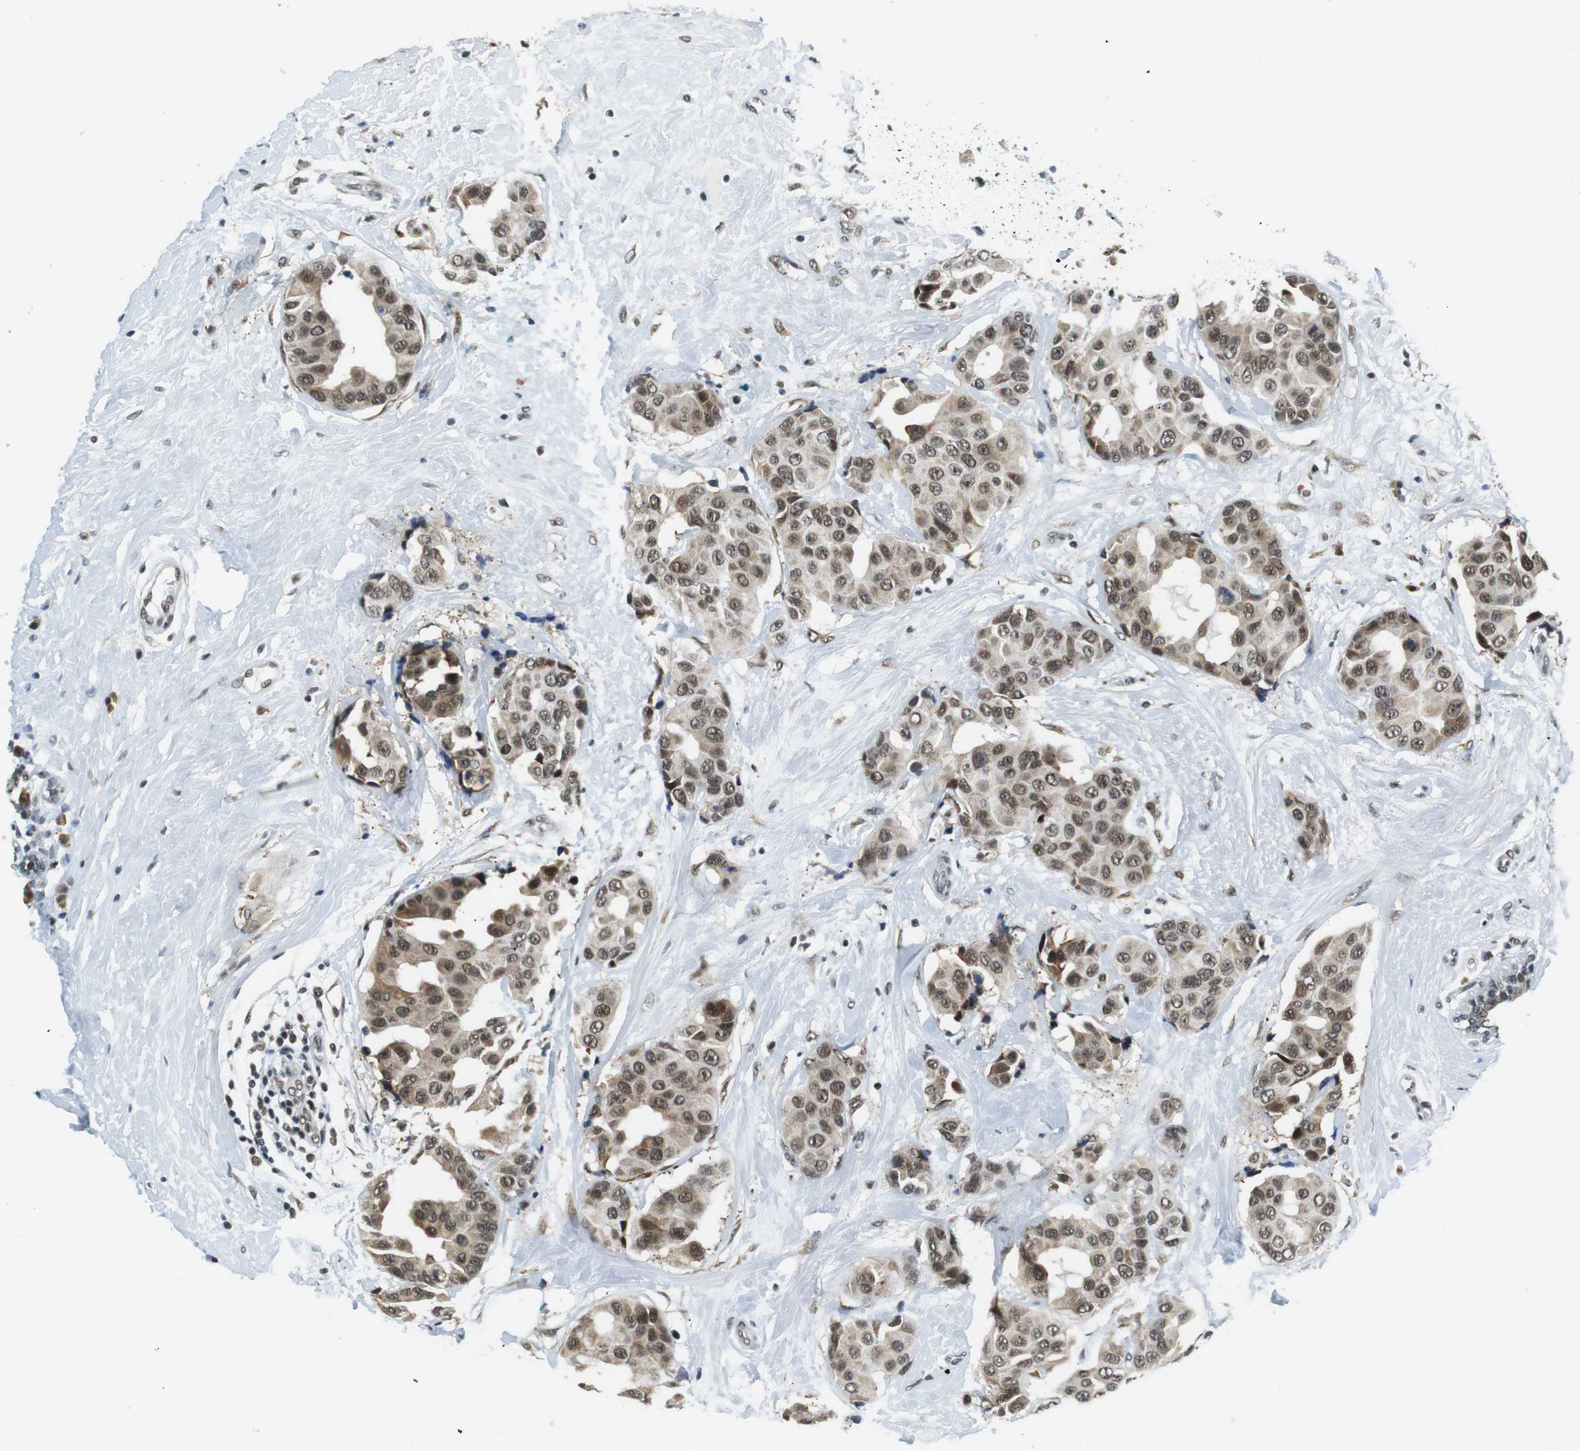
{"staining": {"intensity": "moderate", "quantity": ">75%", "location": "nuclear"}, "tissue": "breast cancer", "cell_type": "Tumor cells", "image_type": "cancer", "snomed": [{"axis": "morphology", "description": "Normal tissue, NOS"}, {"axis": "morphology", "description": "Duct carcinoma"}, {"axis": "topography", "description": "Breast"}], "caption": "A medium amount of moderate nuclear staining is identified in about >75% of tumor cells in breast infiltrating ductal carcinoma tissue.", "gene": "RNF38", "patient": {"sex": "female", "age": 39}}